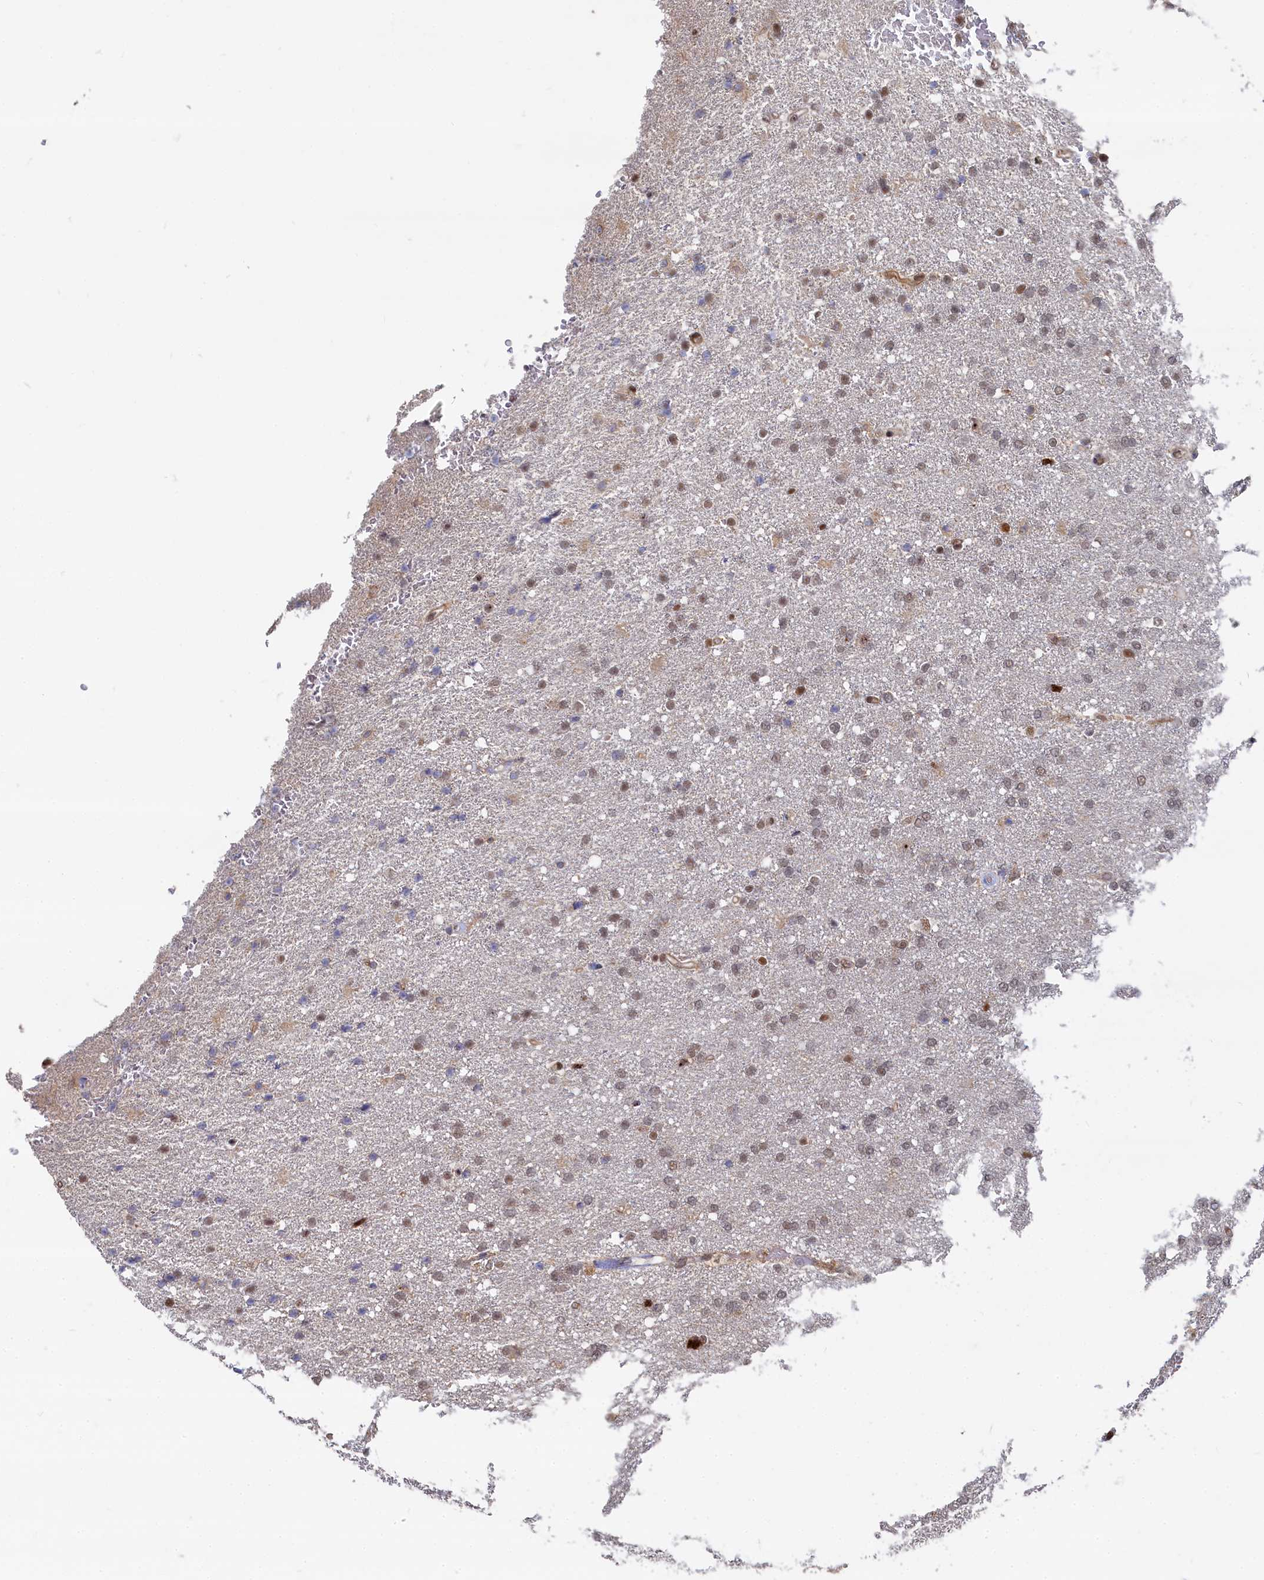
{"staining": {"intensity": "moderate", "quantity": "25%-75%", "location": "nuclear"}, "tissue": "glioma", "cell_type": "Tumor cells", "image_type": "cancer", "snomed": [{"axis": "morphology", "description": "Glioma, malignant, High grade"}, {"axis": "topography", "description": "Brain"}], "caption": "Tumor cells show moderate nuclear expression in approximately 25%-75% of cells in glioma.", "gene": "BUB3", "patient": {"sex": "male", "age": 72}}